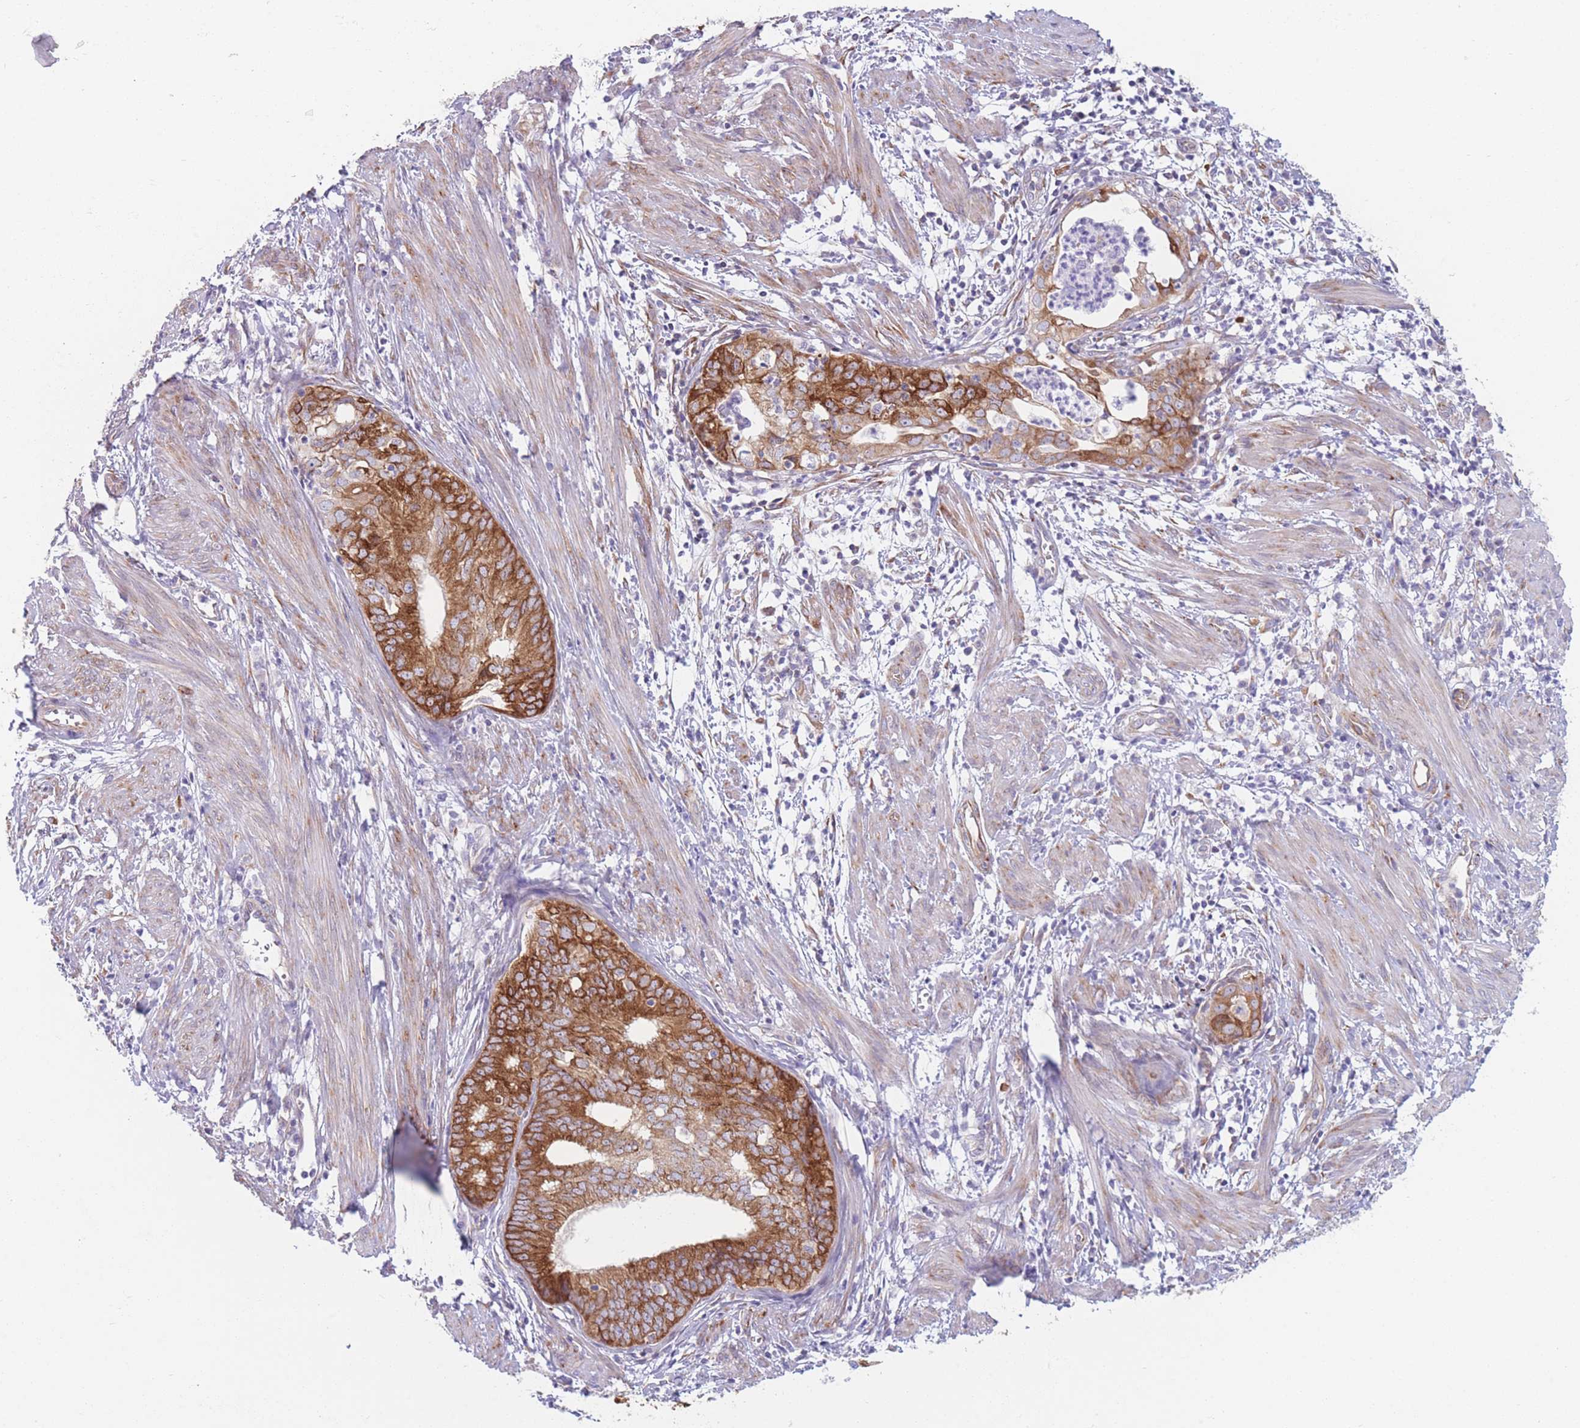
{"staining": {"intensity": "strong", "quantity": ">75%", "location": "cytoplasmic/membranous"}, "tissue": "endometrial cancer", "cell_type": "Tumor cells", "image_type": "cancer", "snomed": [{"axis": "morphology", "description": "Adenocarcinoma, NOS"}, {"axis": "topography", "description": "Endometrium"}], "caption": "IHC of endometrial cancer exhibits high levels of strong cytoplasmic/membranous positivity in approximately >75% of tumor cells.", "gene": "AK9", "patient": {"sex": "female", "age": 68}}